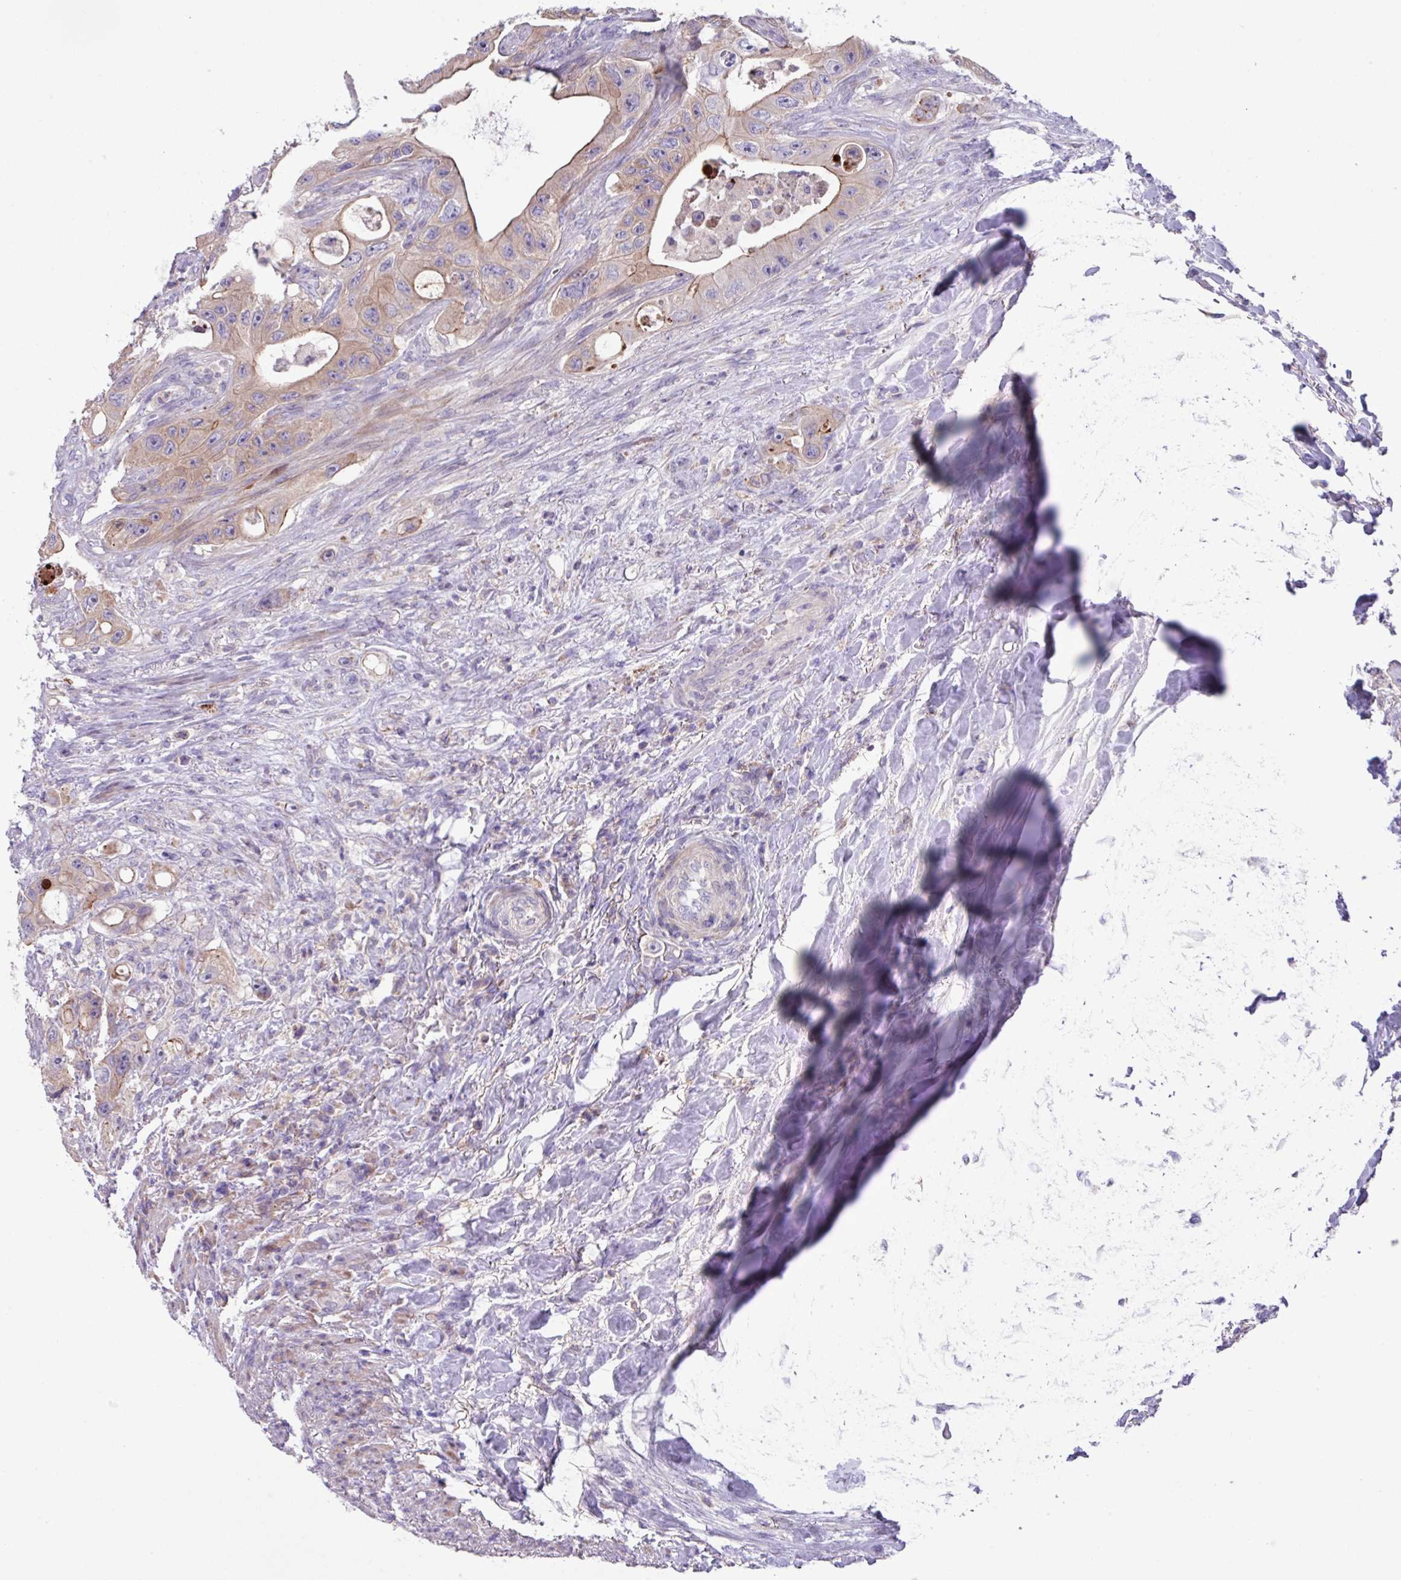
{"staining": {"intensity": "weak", "quantity": "25%-75%", "location": "cytoplasmic/membranous"}, "tissue": "colorectal cancer", "cell_type": "Tumor cells", "image_type": "cancer", "snomed": [{"axis": "morphology", "description": "Adenocarcinoma, NOS"}, {"axis": "topography", "description": "Colon"}], "caption": "Tumor cells exhibit low levels of weak cytoplasmic/membranous positivity in approximately 25%-75% of cells in adenocarcinoma (colorectal).", "gene": "IQCJ", "patient": {"sex": "female", "age": 46}}